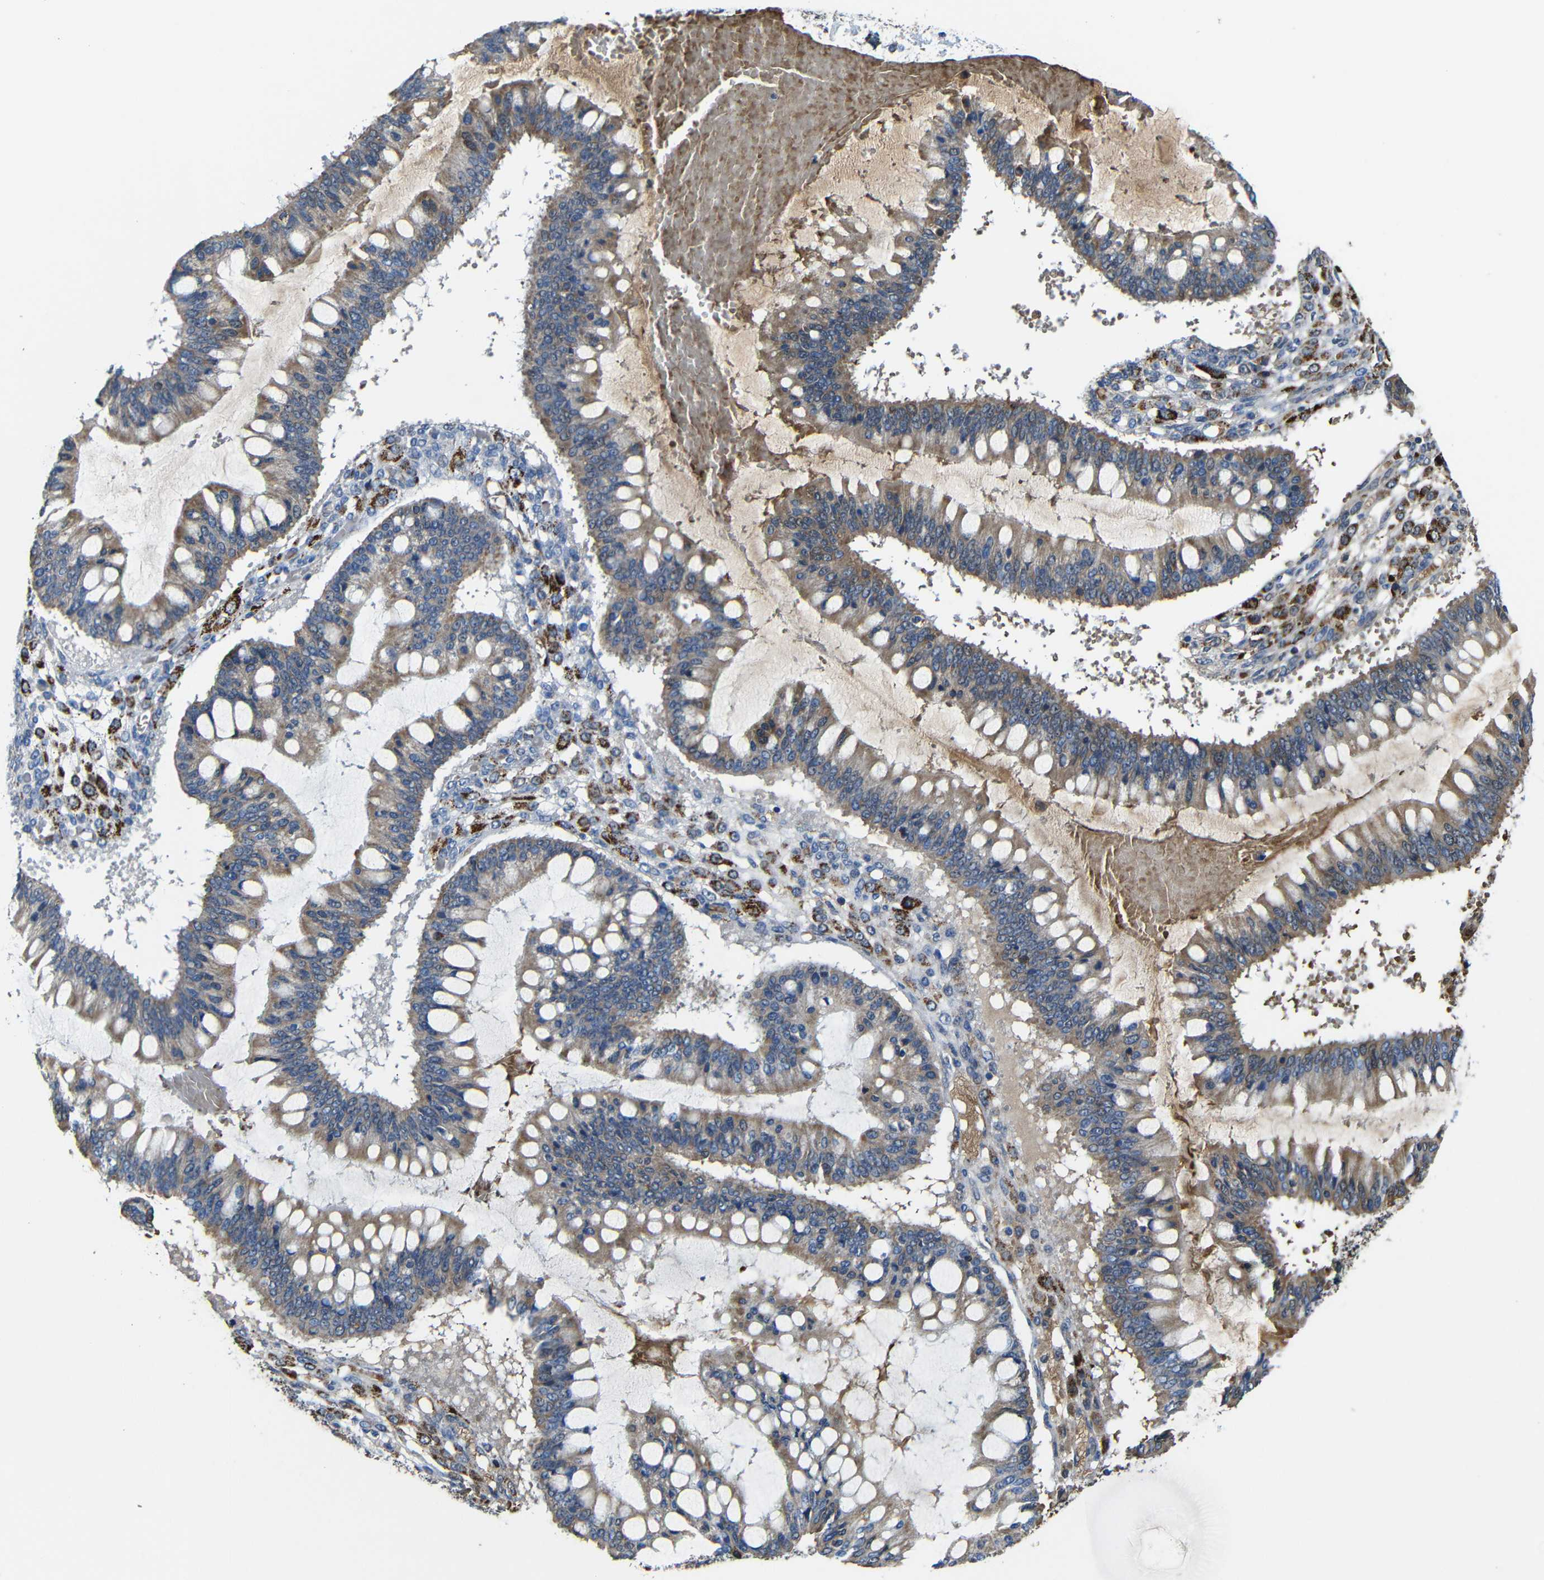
{"staining": {"intensity": "moderate", "quantity": ">75%", "location": "cytoplasmic/membranous"}, "tissue": "ovarian cancer", "cell_type": "Tumor cells", "image_type": "cancer", "snomed": [{"axis": "morphology", "description": "Cystadenocarcinoma, mucinous, NOS"}, {"axis": "topography", "description": "Ovary"}], "caption": "Ovarian cancer (mucinous cystadenocarcinoma) stained for a protein (brown) reveals moderate cytoplasmic/membranous positive staining in about >75% of tumor cells.", "gene": "CA5B", "patient": {"sex": "female", "age": 73}}